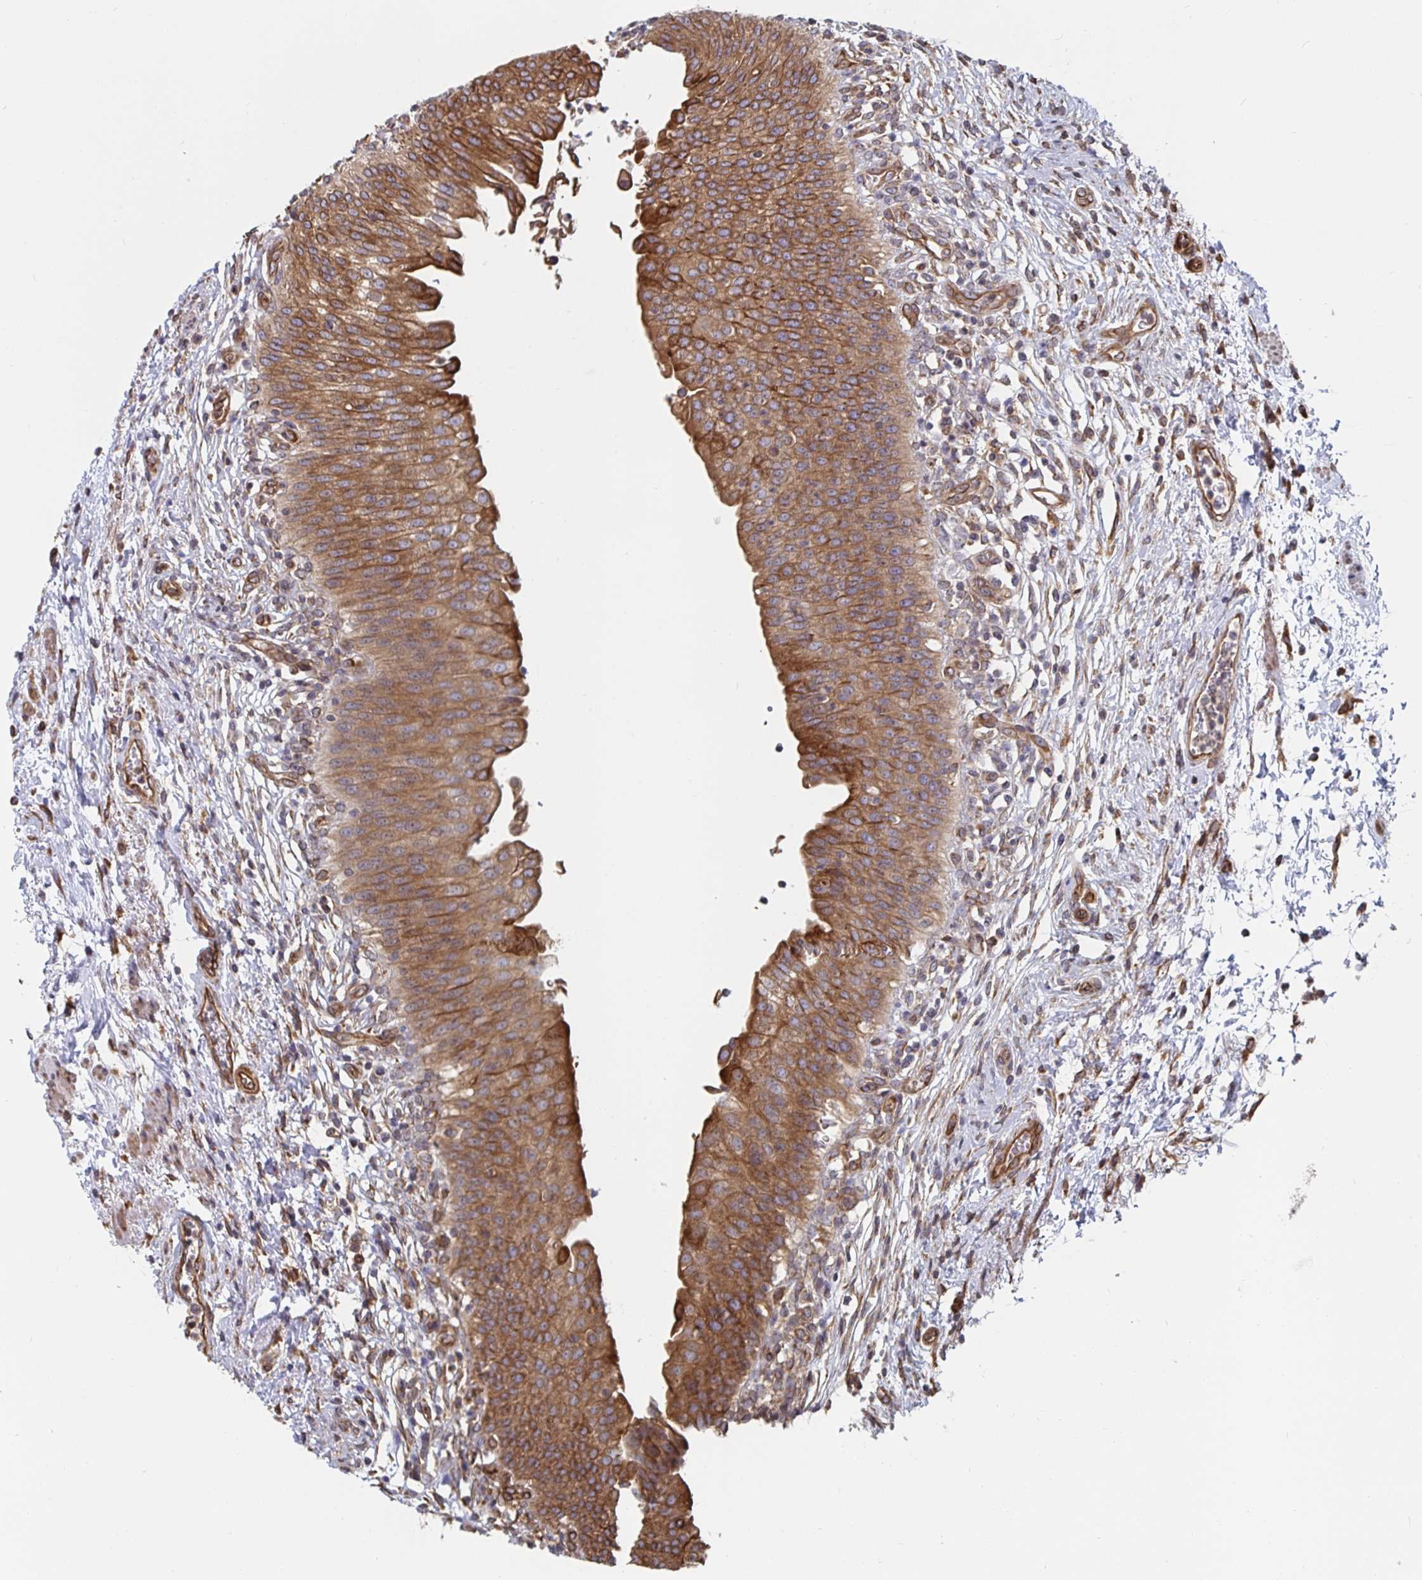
{"staining": {"intensity": "moderate", "quantity": ">75%", "location": "cytoplasmic/membranous"}, "tissue": "urinary bladder", "cell_type": "Urothelial cells", "image_type": "normal", "snomed": [{"axis": "morphology", "description": "Normal tissue, NOS"}, {"axis": "topography", "description": "Urinary bladder"}, {"axis": "topography", "description": "Peripheral nerve tissue"}], "caption": "Unremarkable urinary bladder shows moderate cytoplasmic/membranous expression in about >75% of urothelial cells.", "gene": "BCAP29", "patient": {"sex": "female", "age": 60}}